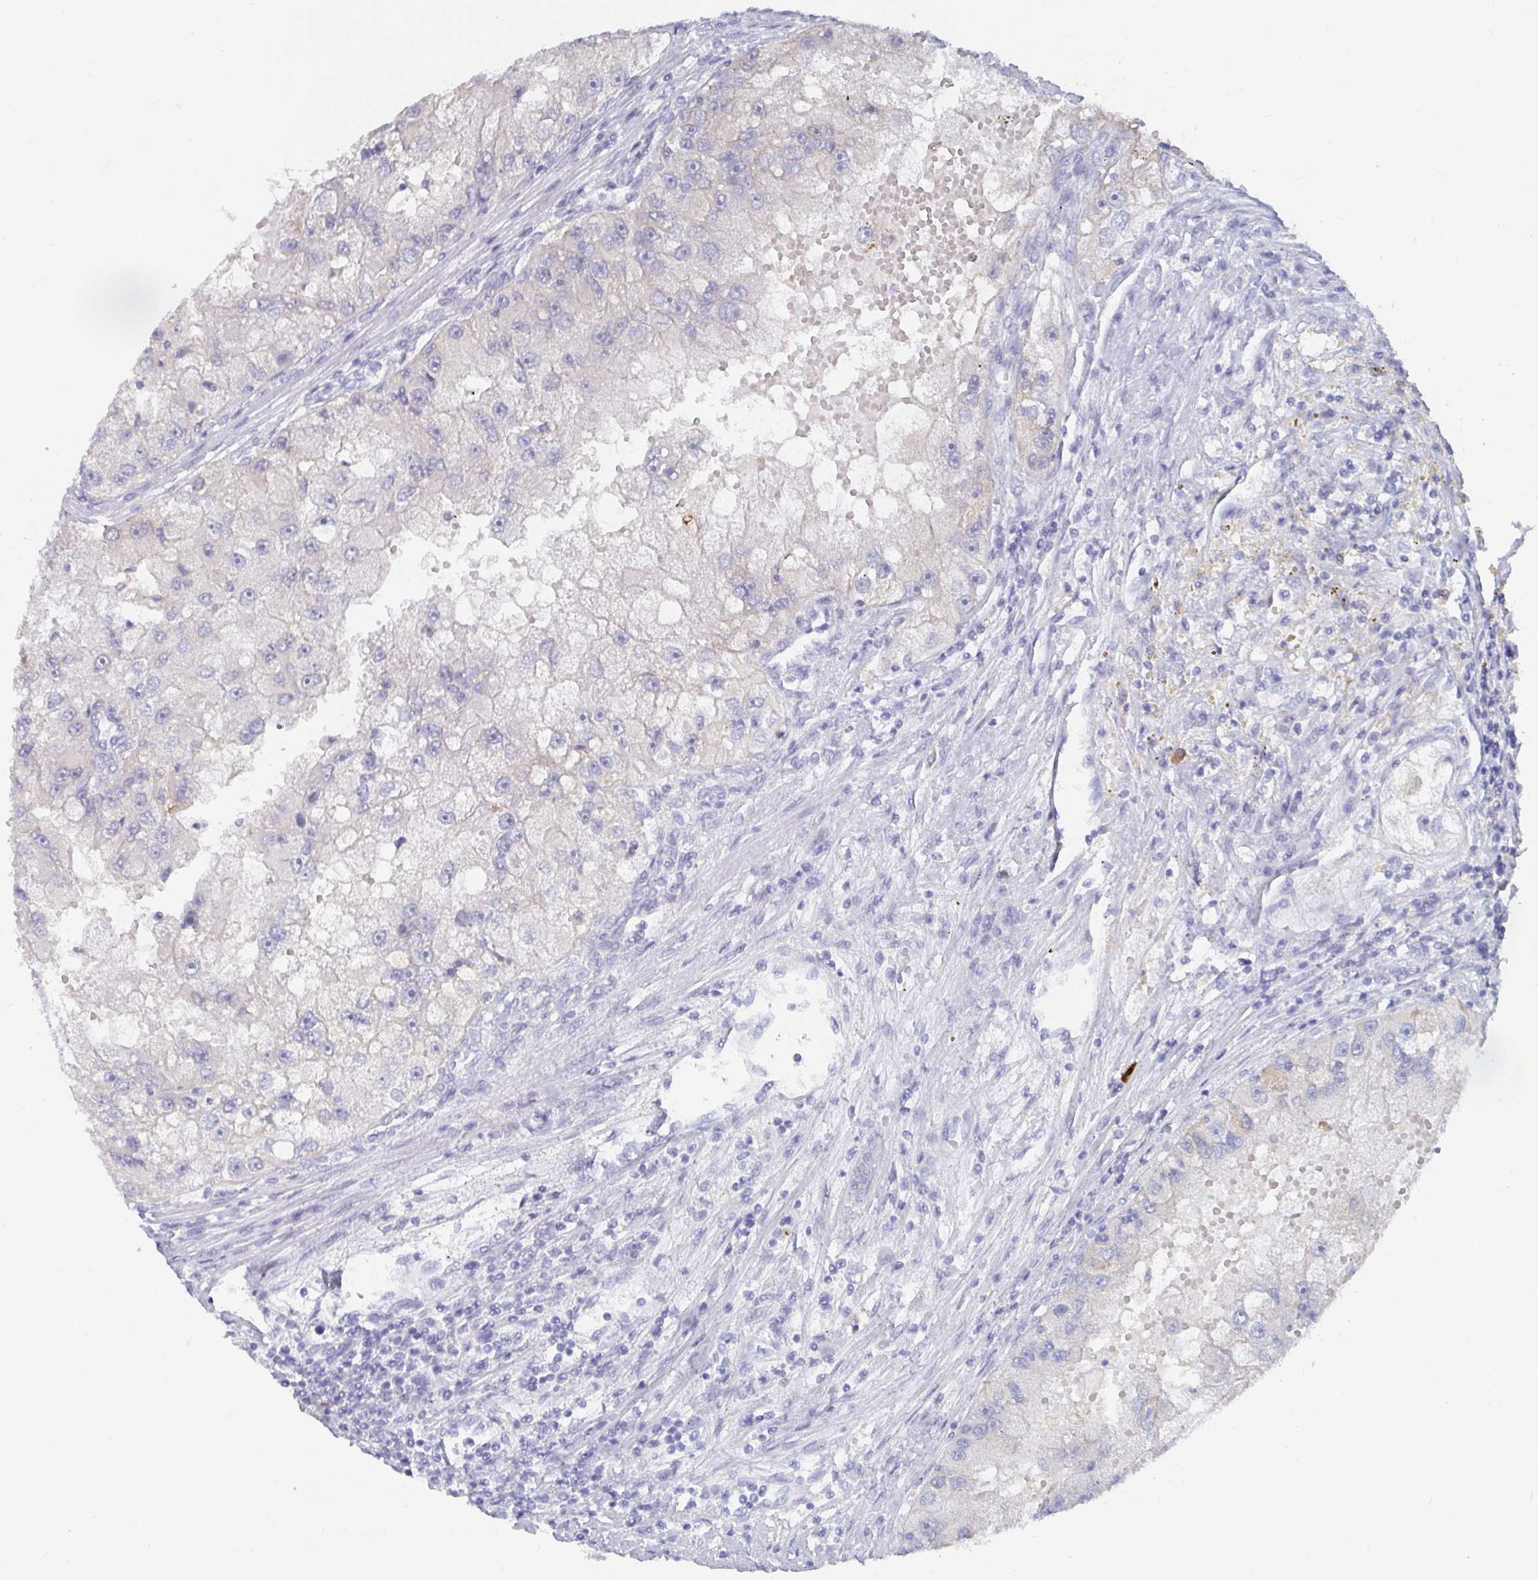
{"staining": {"intensity": "negative", "quantity": "none", "location": "none"}, "tissue": "renal cancer", "cell_type": "Tumor cells", "image_type": "cancer", "snomed": [{"axis": "morphology", "description": "Adenocarcinoma, NOS"}, {"axis": "topography", "description": "Kidney"}], "caption": "Immunohistochemistry photomicrograph of human adenocarcinoma (renal) stained for a protein (brown), which demonstrates no positivity in tumor cells. (Stains: DAB (3,3'-diaminobenzidine) IHC with hematoxylin counter stain, Microscopy: brightfield microscopy at high magnification).", "gene": "KCNK5", "patient": {"sex": "male", "age": 63}}